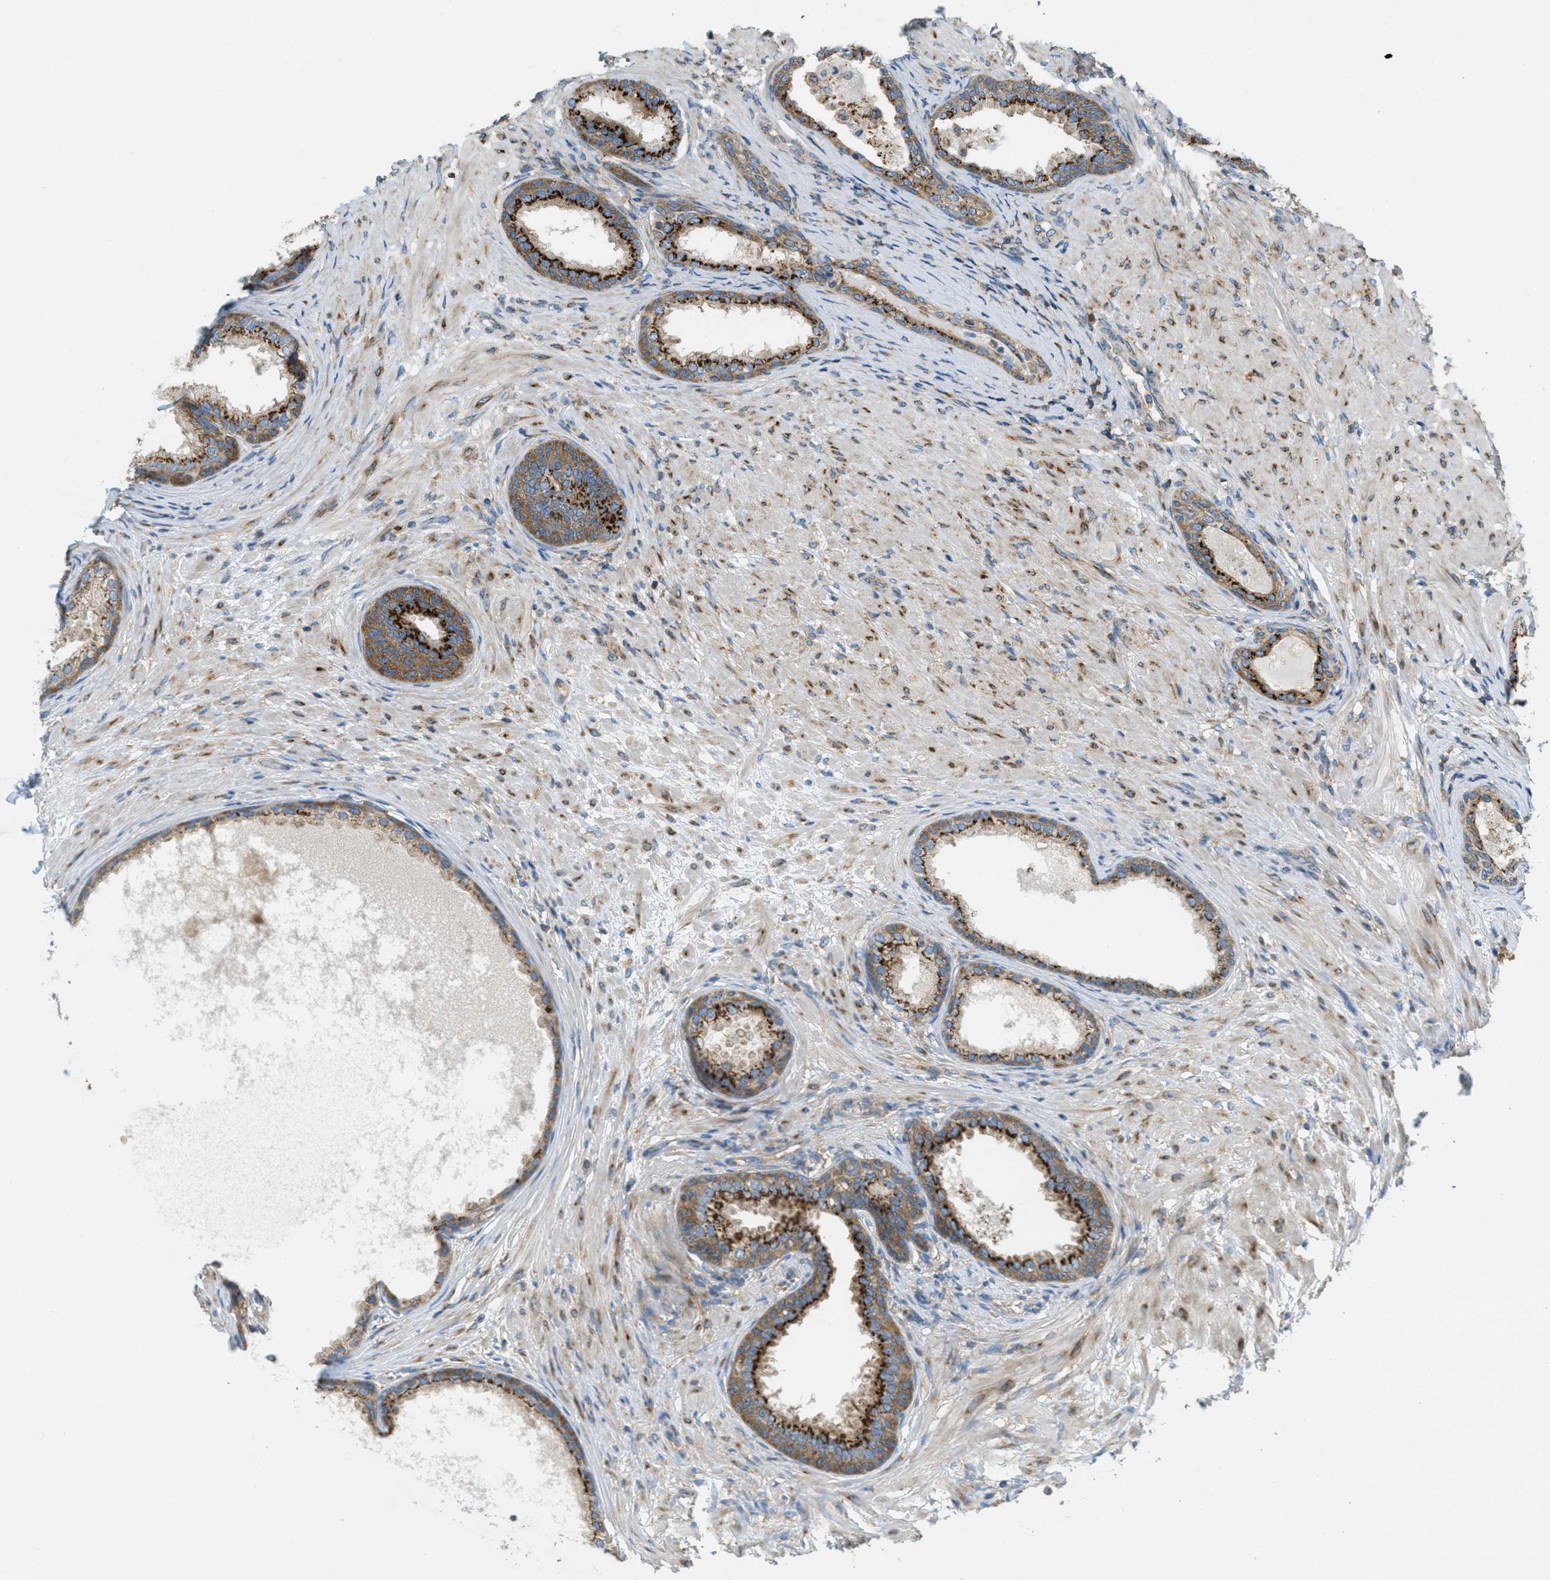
{"staining": {"intensity": "strong", "quantity": "25%-75%", "location": "cytoplasmic/membranous"}, "tissue": "prostate", "cell_type": "Glandular cells", "image_type": "normal", "snomed": [{"axis": "morphology", "description": "Normal tissue, NOS"}, {"axis": "topography", "description": "Prostate"}], "caption": "Immunohistochemical staining of benign prostate demonstrates high levels of strong cytoplasmic/membranous expression in about 25%-75% of glandular cells. (DAB = brown stain, brightfield microscopy at high magnification).", "gene": "ABCF1", "patient": {"sex": "male", "age": 76}}